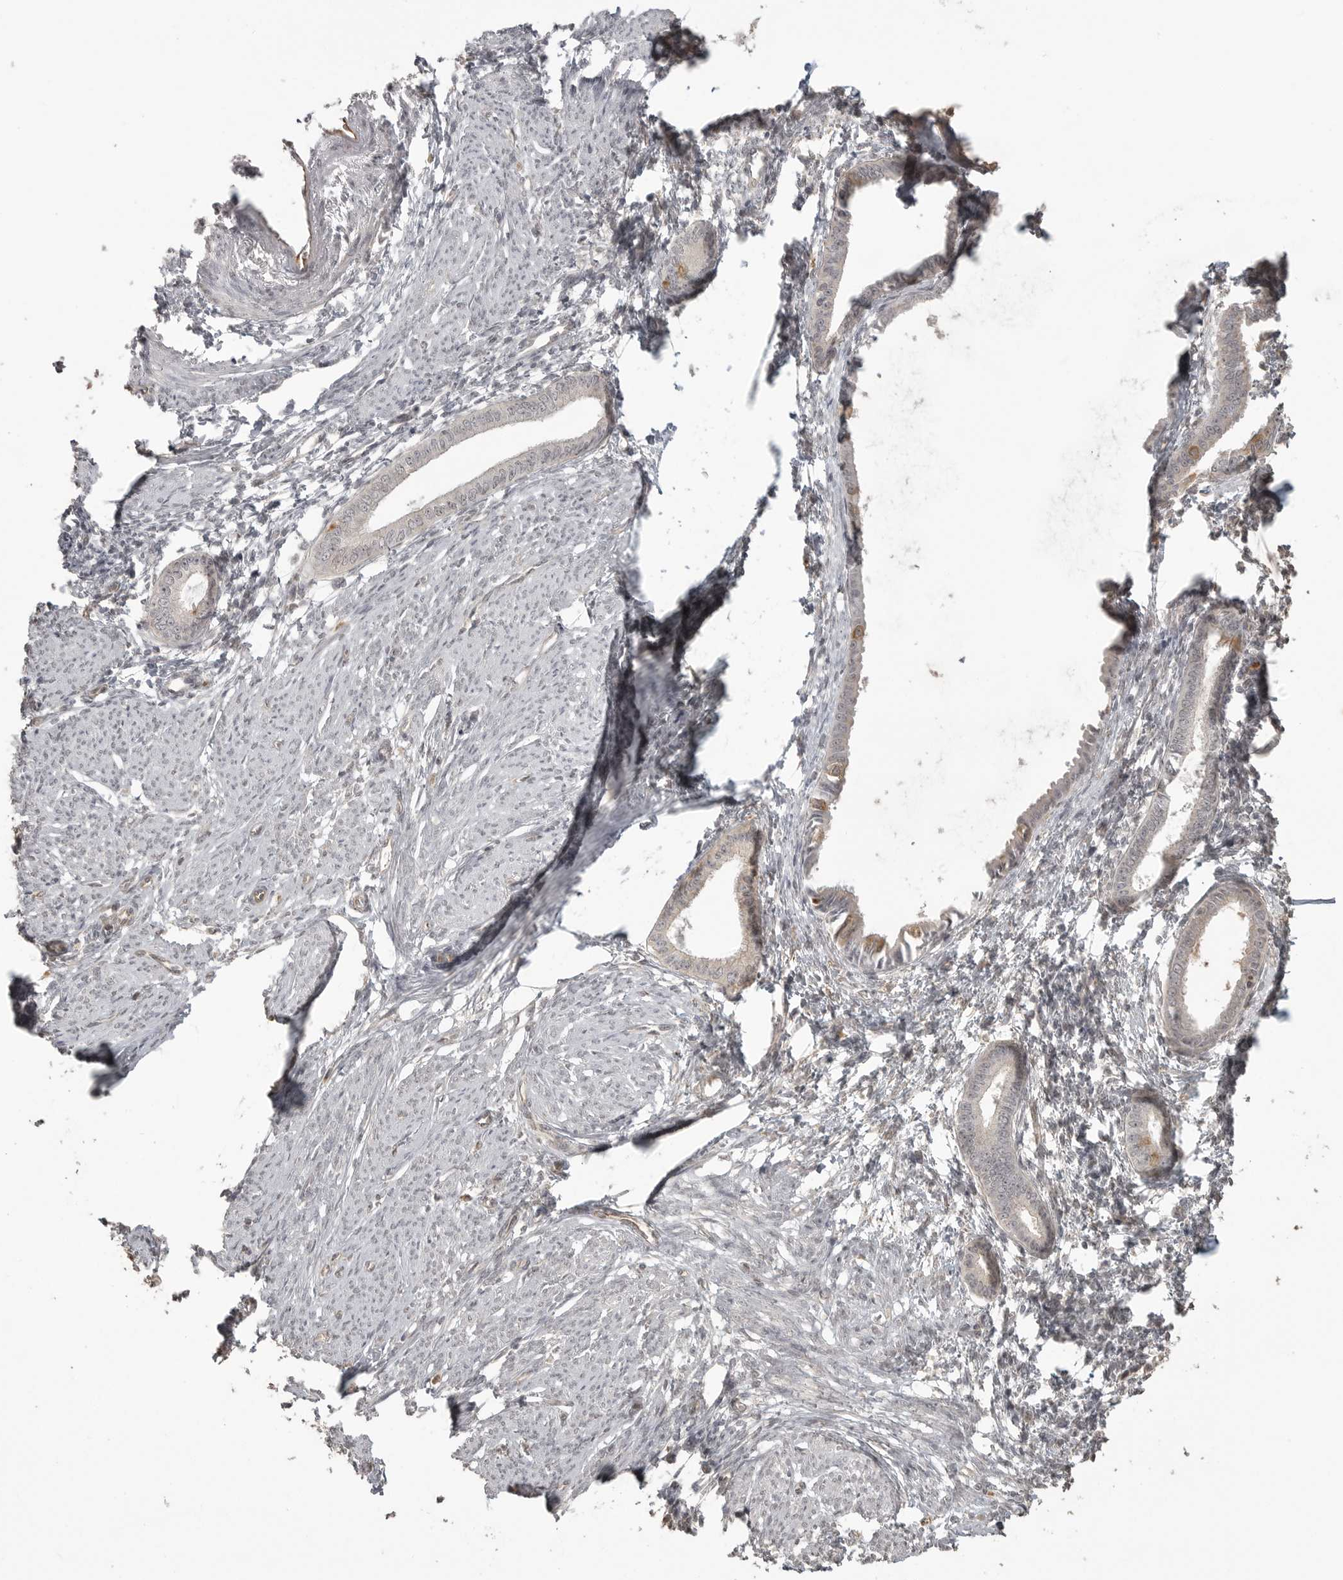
{"staining": {"intensity": "negative", "quantity": "none", "location": "none"}, "tissue": "endometrium", "cell_type": "Cells in endometrial stroma", "image_type": "normal", "snomed": [{"axis": "morphology", "description": "Normal tissue, NOS"}, {"axis": "topography", "description": "Endometrium"}], "caption": "Cells in endometrial stroma show no significant protein expression in normal endometrium.", "gene": "SMG8", "patient": {"sex": "female", "age": 56}}